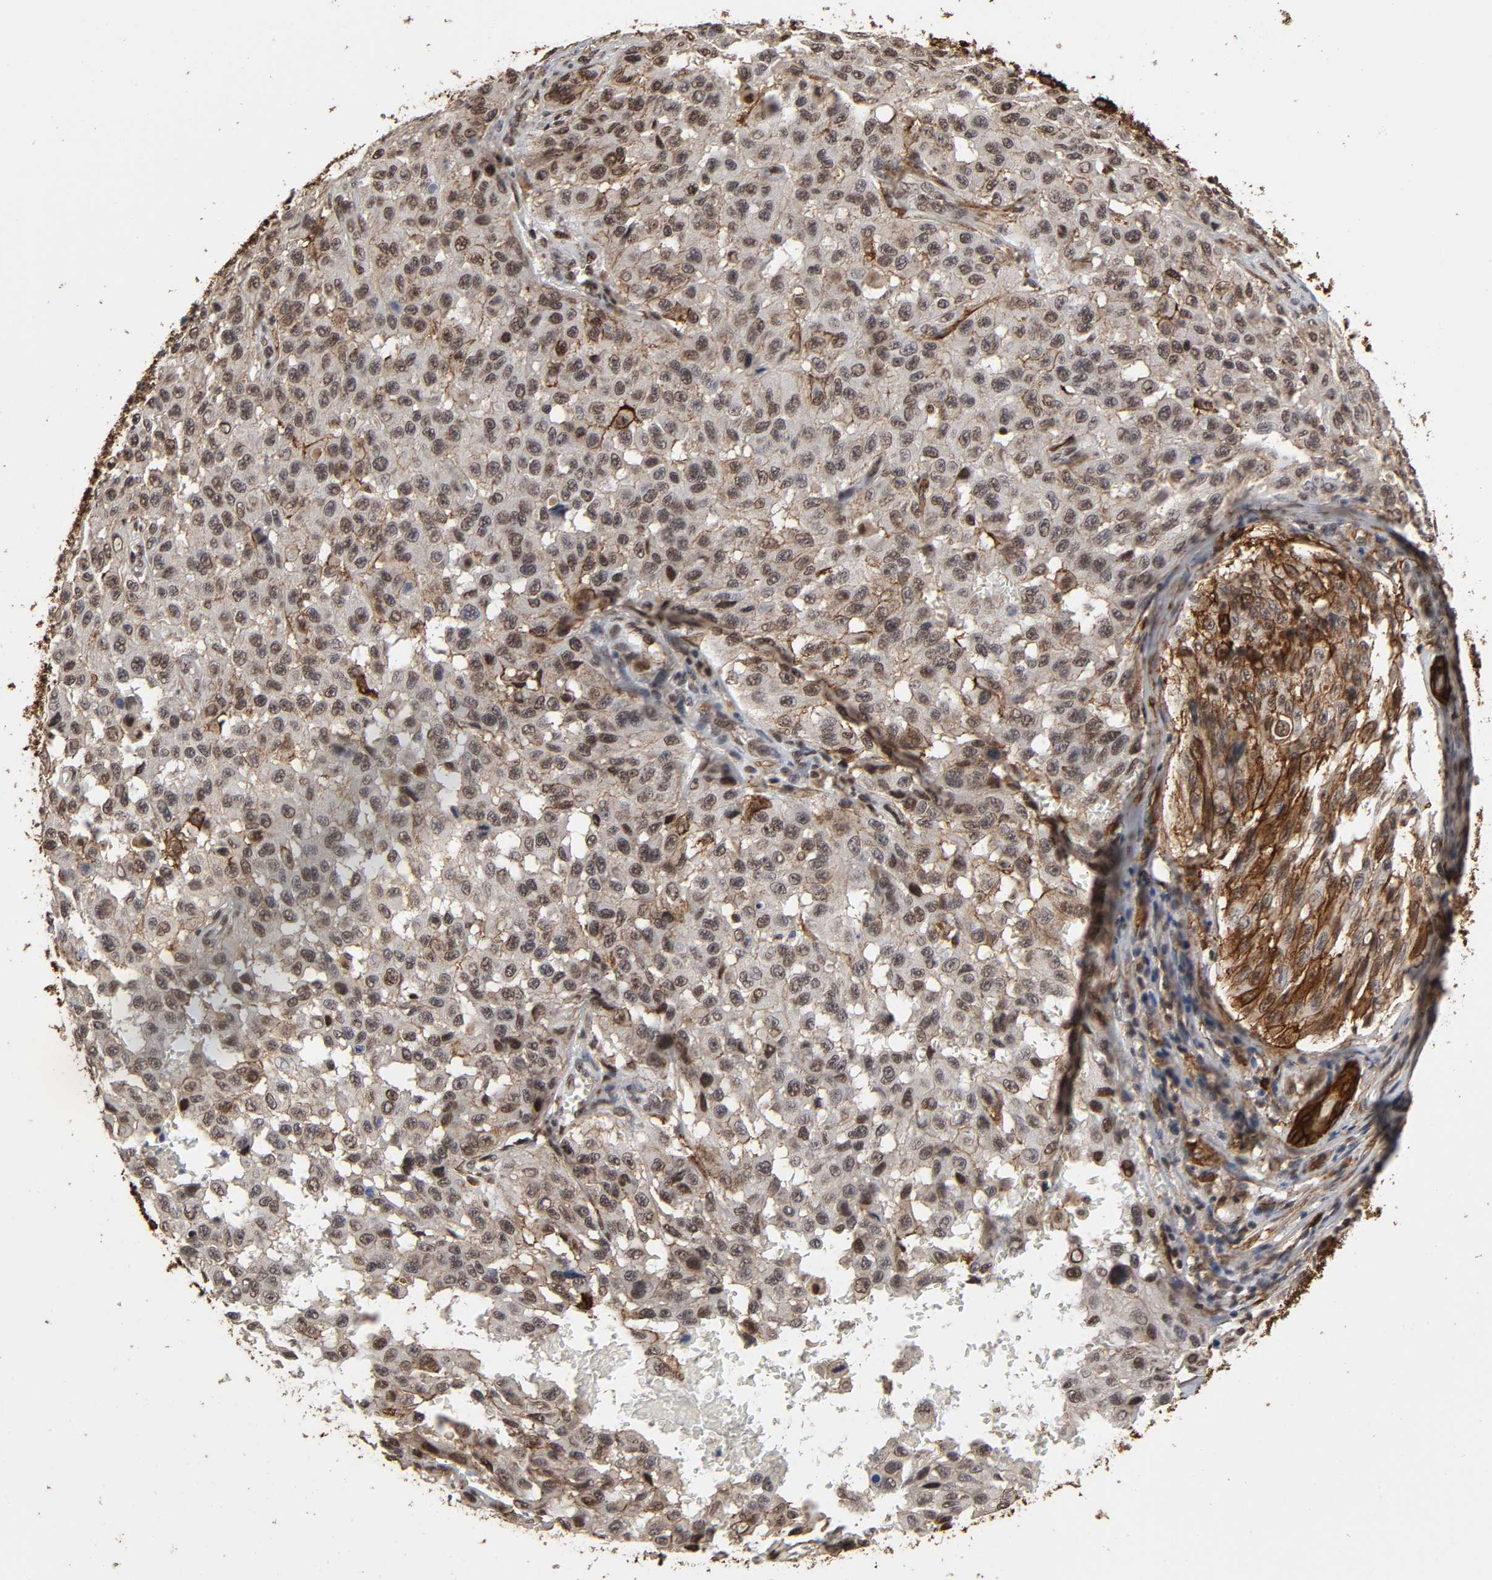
{"staining": {"intensity": "moderate", "quantity": "25%-75%", "location": "cytoplasmic/membranous,nuclear"}, "tissue": "melanoma", "cell_type": "Tumor cells", "image_type": "cancer", "snomed": [{"axis": "morphology", "description": "Malignant melanoma, NOS"}, {"axis": "topography", "description": "Skin"}], "caption": "Moderate cytoplasmic/membranous and nuclear protein staining is appreciated in approximately 25%-75% of tumor cells in melanoma.", "gene": "AHNAK2", "patient": {"sex": "male", "age": 30}}